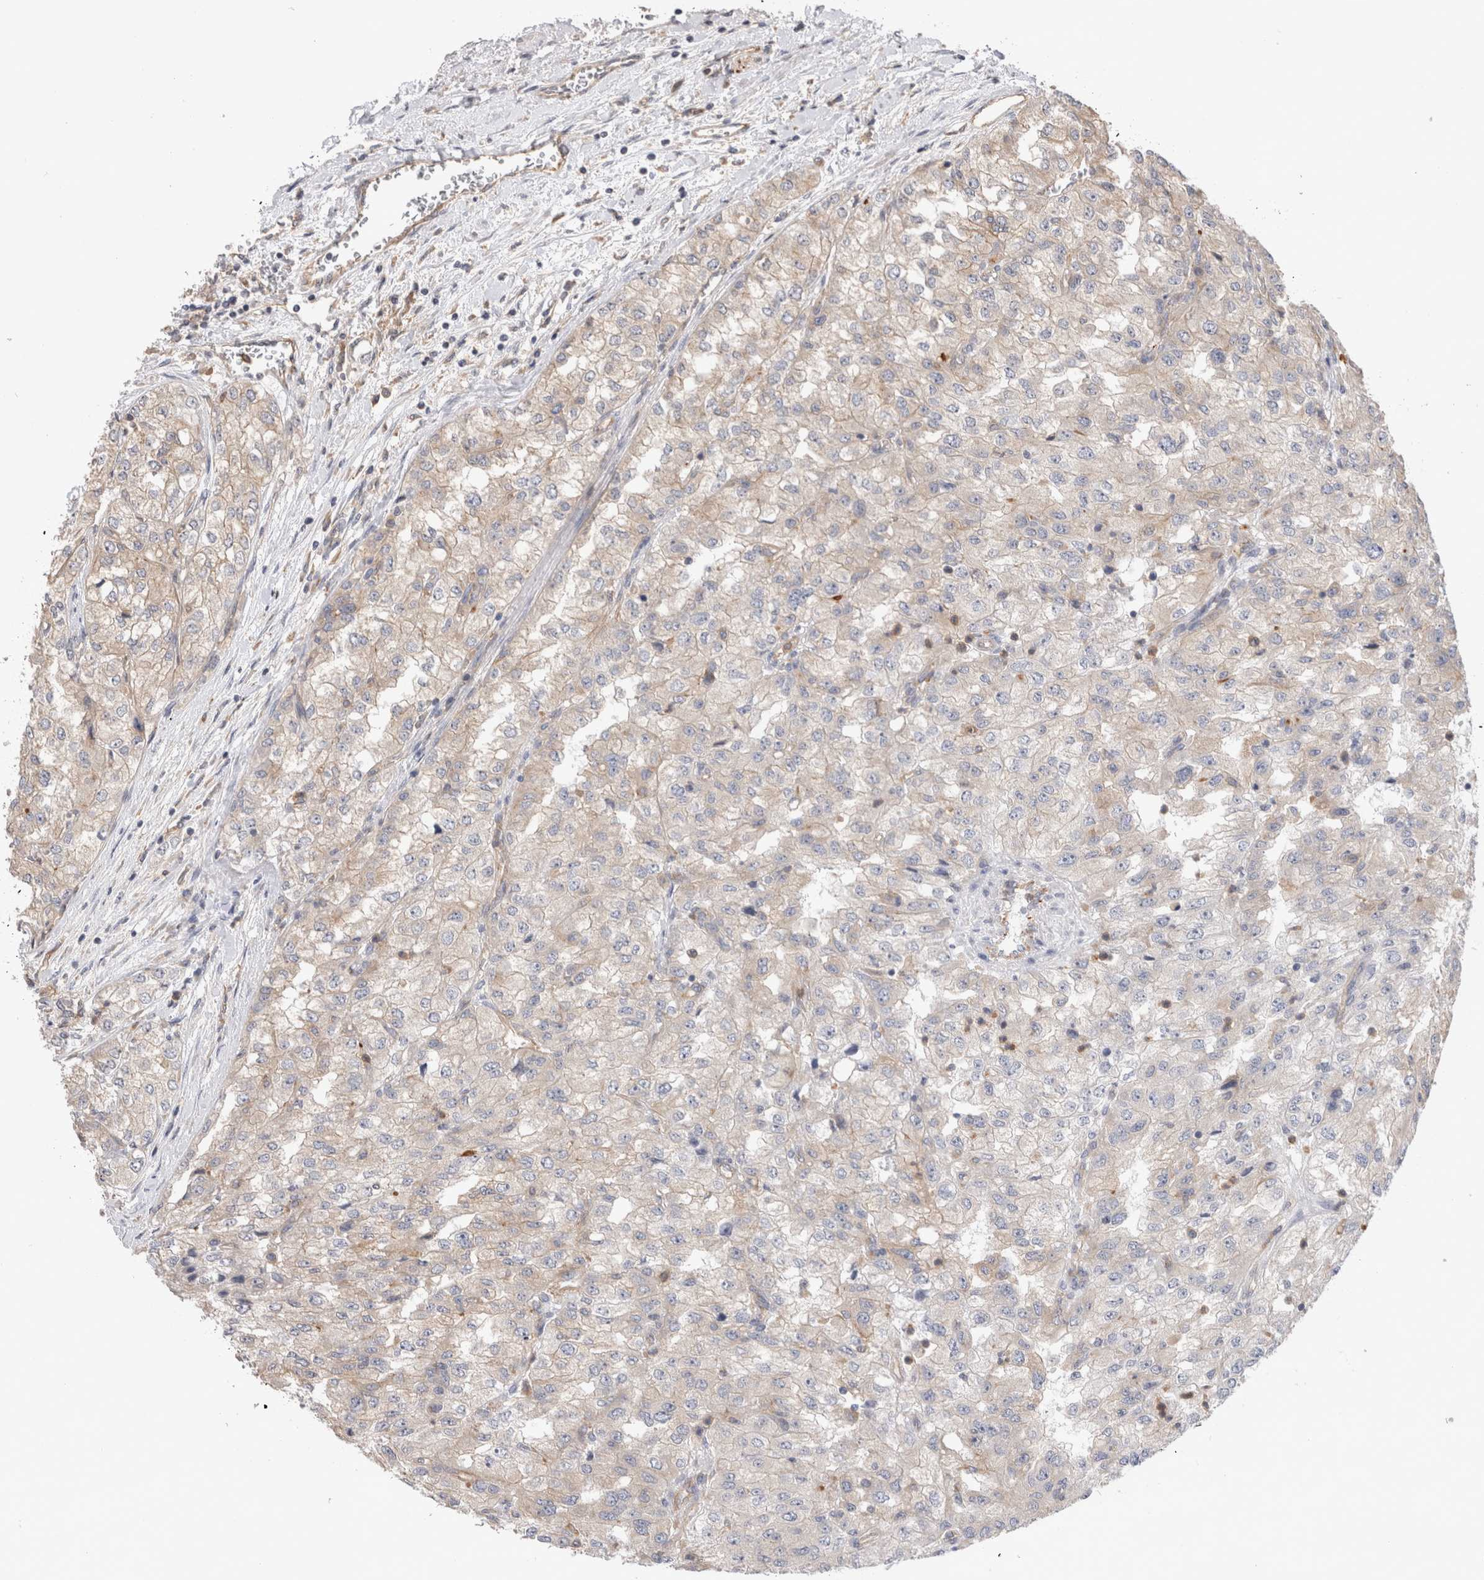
{"staining": {"intensity": "weak", "quantity": "25%-75%", "location": "cytoplasmic/membranous"}, "tissue": "renal cancer", "cell_type": "Tumor cells", "image_type": "cancer", "snomed": [{"axis": "morphology", "description": "Adenocarcinoma, NOS"}, {"axis": "topography", "description": "Kidney"}], "caption": "The micrograph displays immunohistochemical staining of adenocarcinoma (renal). There is weak cytoplasmic/membranous staining is appreciated in about 25%-75% of tumor cells. The protein of interest is stained brown, and the nuclei are stained in blue (DAB (3,3'-diaminobenzidine) IHC with brightfield microscopy, high magnification).", "gene": "BNIP2", "patient": {"sex": "female", "age": 54}}